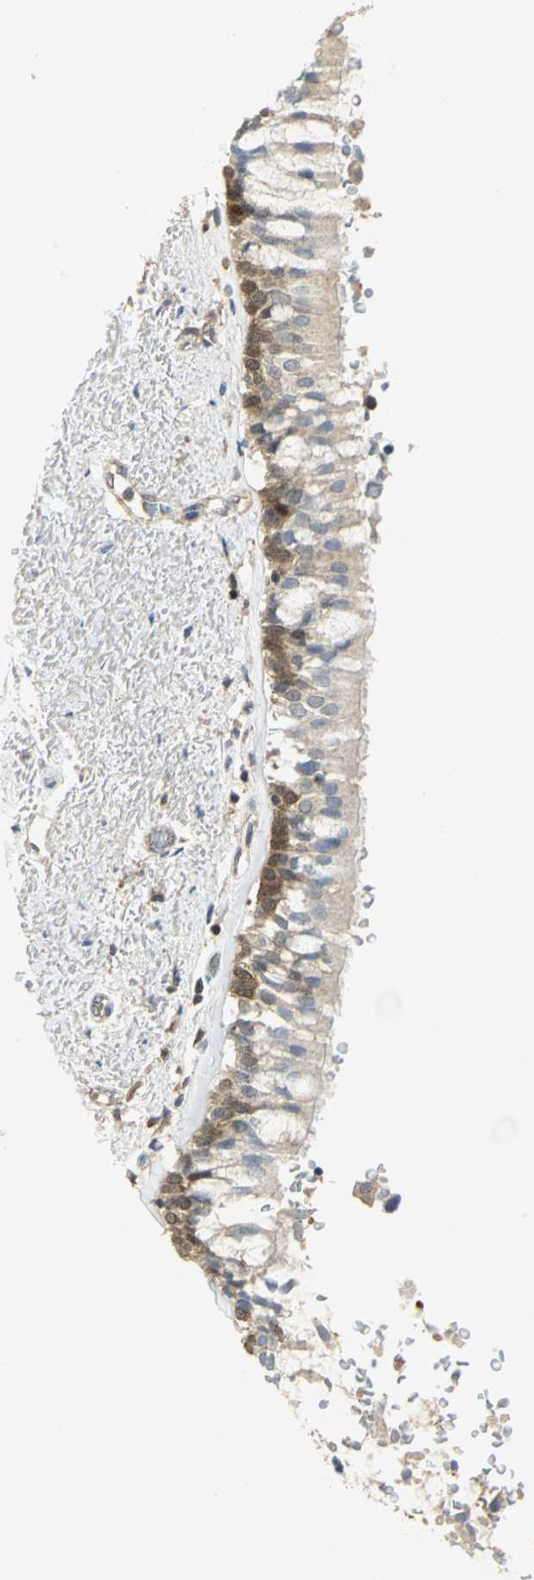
{"staining": {"intensity": "moderate", "quantity": "25%-75%", "location": "cytoplasmic/membranous,nuclear"}, "tissue": "bronchus", "cell_type": "Respiratory epithelial cells", "image_type": "normal", "snomed": [{"axis": "morphology", "description": "Normal tissue, NOS"}, {"axis": "morphology", "description": "Adenocarcinoma, NOS"}, {"axis": "topography", "description": "Bronchus"}, {"axis": "topography", "description": "Lung"}], "caption": "Bronchus stained with immunohistochemistry reveals moderate cytoplasmic/membranous,nuclear expression in about 25%-75% of respiratory epithelial cells.", "gene": "PPIA", "patient": {"sex": "male", "age": 71}}